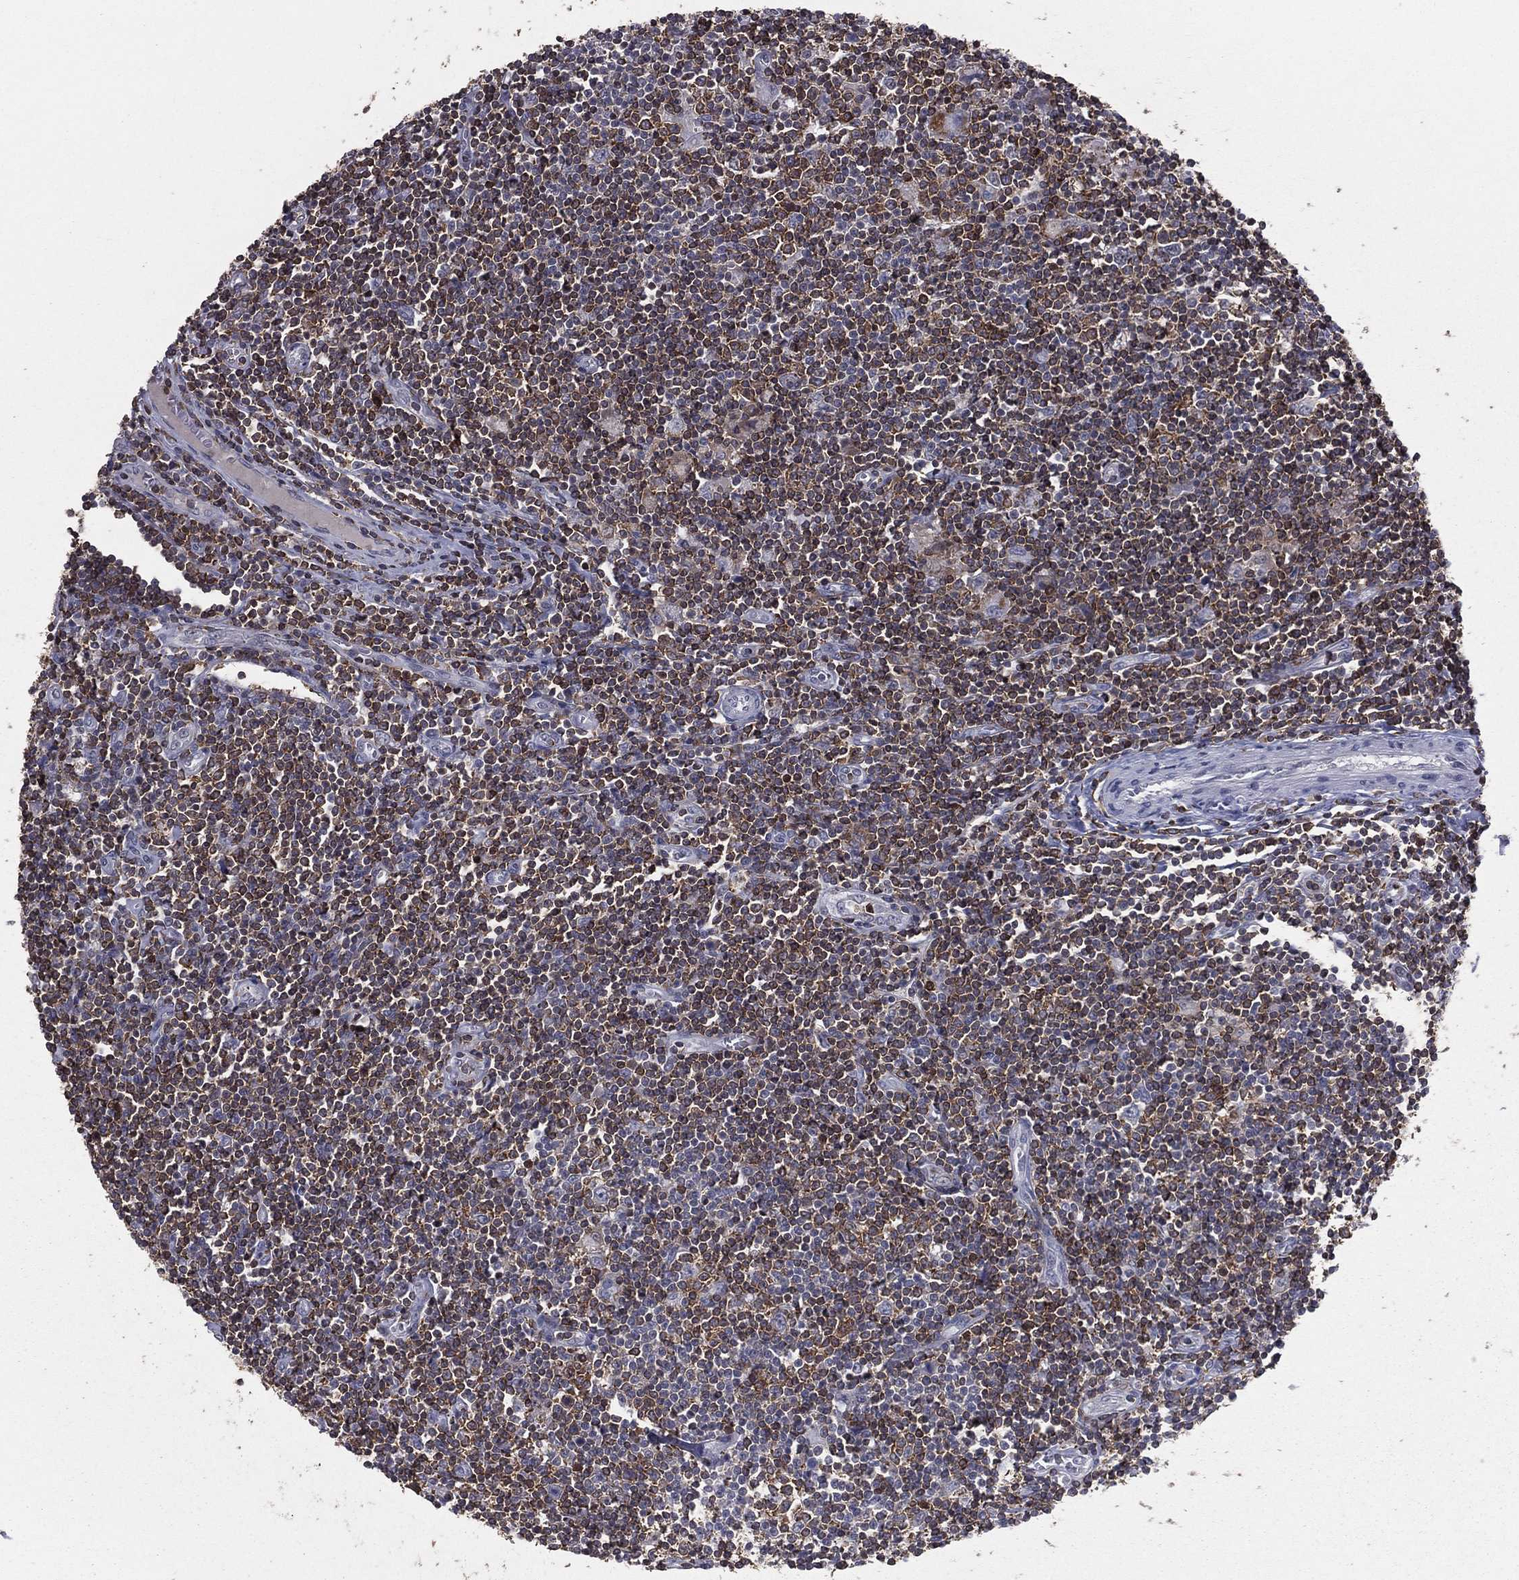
{"staining": {"intensity": "negative", "quantity": "none", "location": "none"}, "tissue": "lymphoma", "cell_type": "Tumor cells", "image_type": "cancer", "snomed": [{"axis": "morphology", "description": "Hodgkin's disease, NOS"}, {"axis": "topography", "description": "Lymph node"}], "caption": "This is an immunohistochemistry photomicrograph of human Hodgkin's disease. There is no expression in tumor cells.", "gene": "PSTPIP1", "patient": {"sex": "male", "age": 40}}